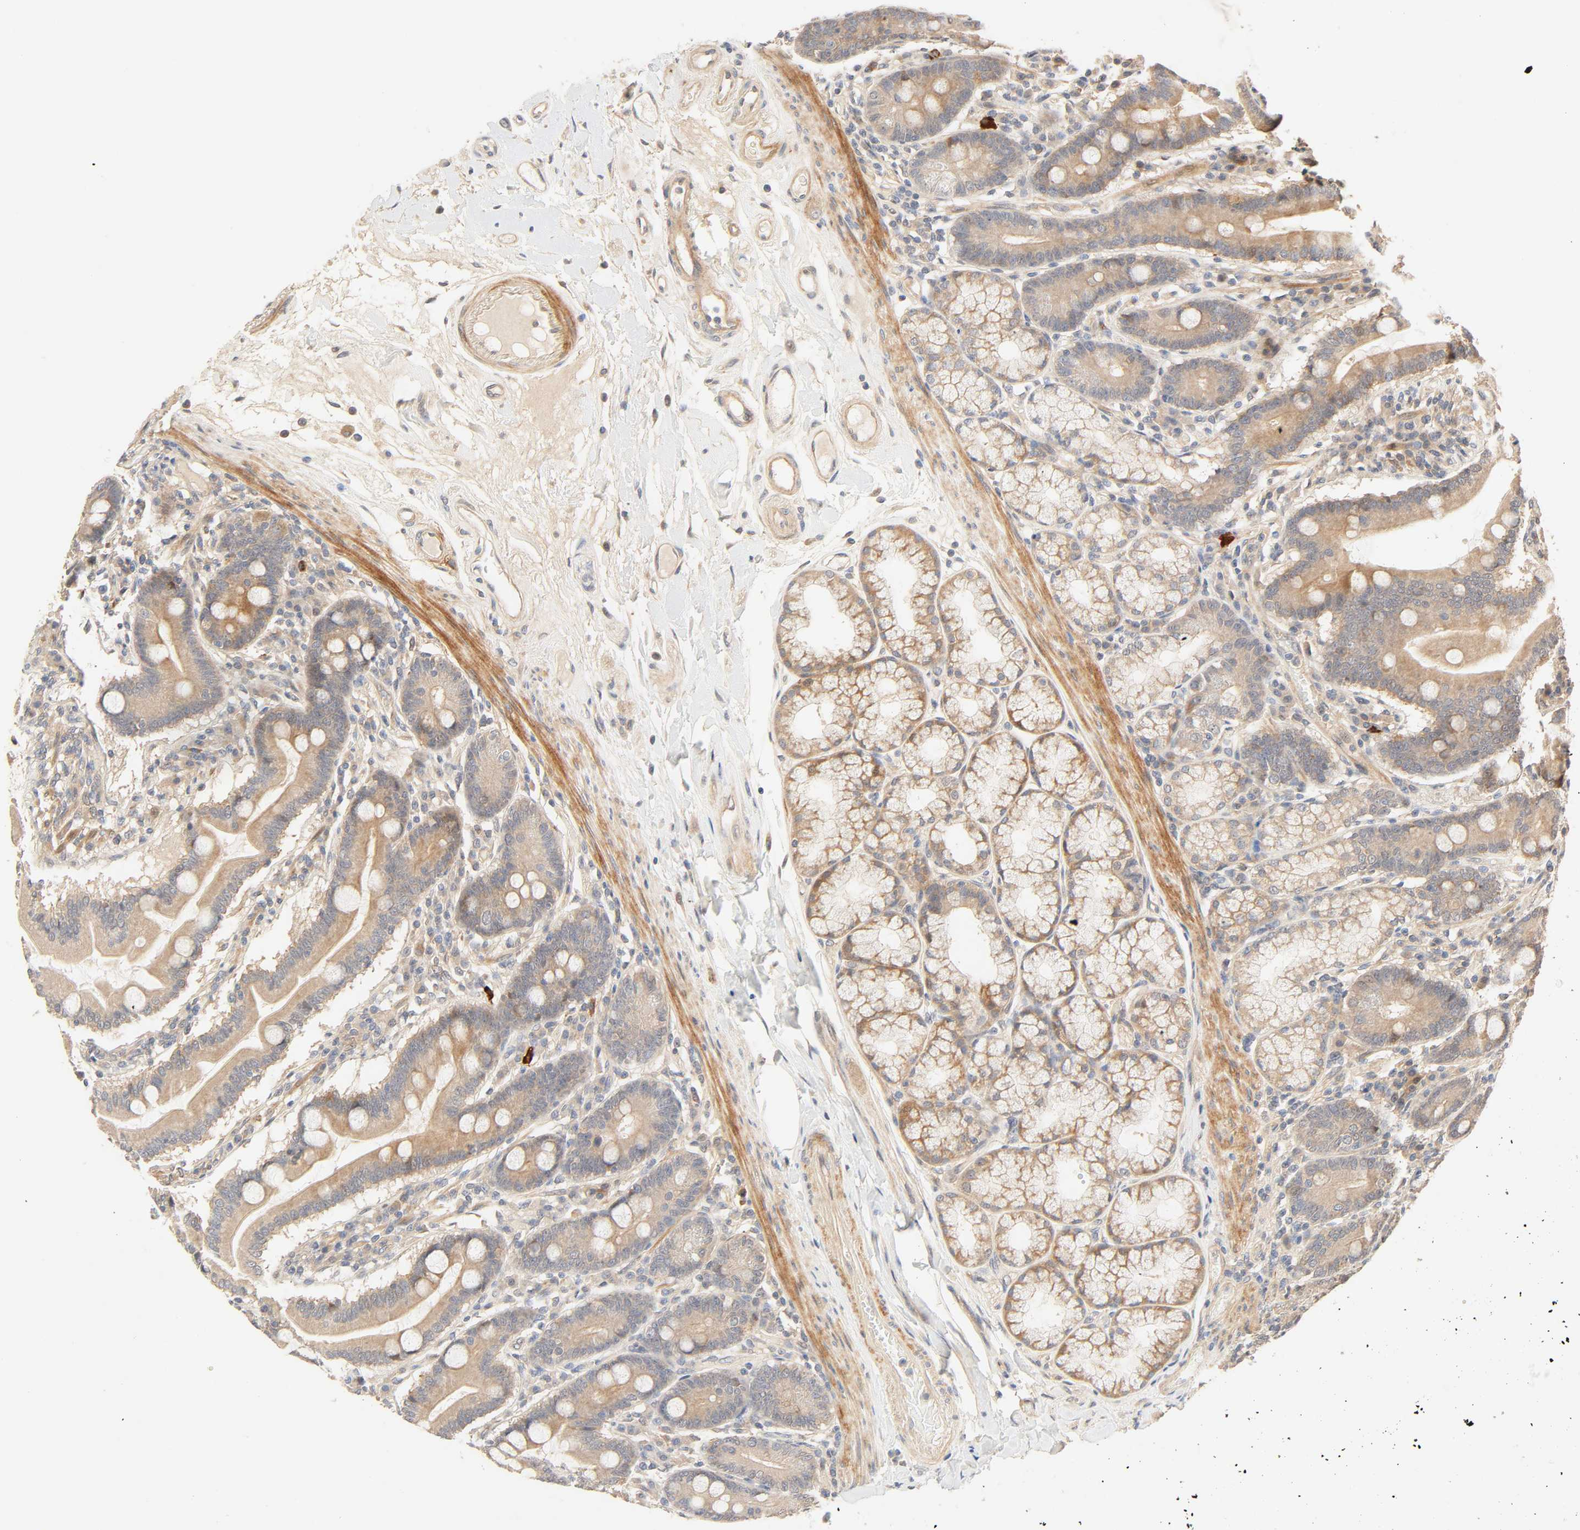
{"staining": {"intensity": "moderate", "quantity": ">75%", "location": "cytoplasmic/membranous"}, "tissue": "duodenum", "cell_type": "Glandular cells", "image_type": "normal", "snomed": [{"axis": "morphology", "description": "Normal tissue, NOS"}, {"axis": "topography", "description": "Duodenum"}], "caption": "Approximately >75% of glandular cells in normal duodenum reveal moderate cytoplasmic/membranous protein expression as visualized by brown immunohistochemical staining.", "gene": "CACNA1G", "patient": {"sex": "female", "age": 64}}